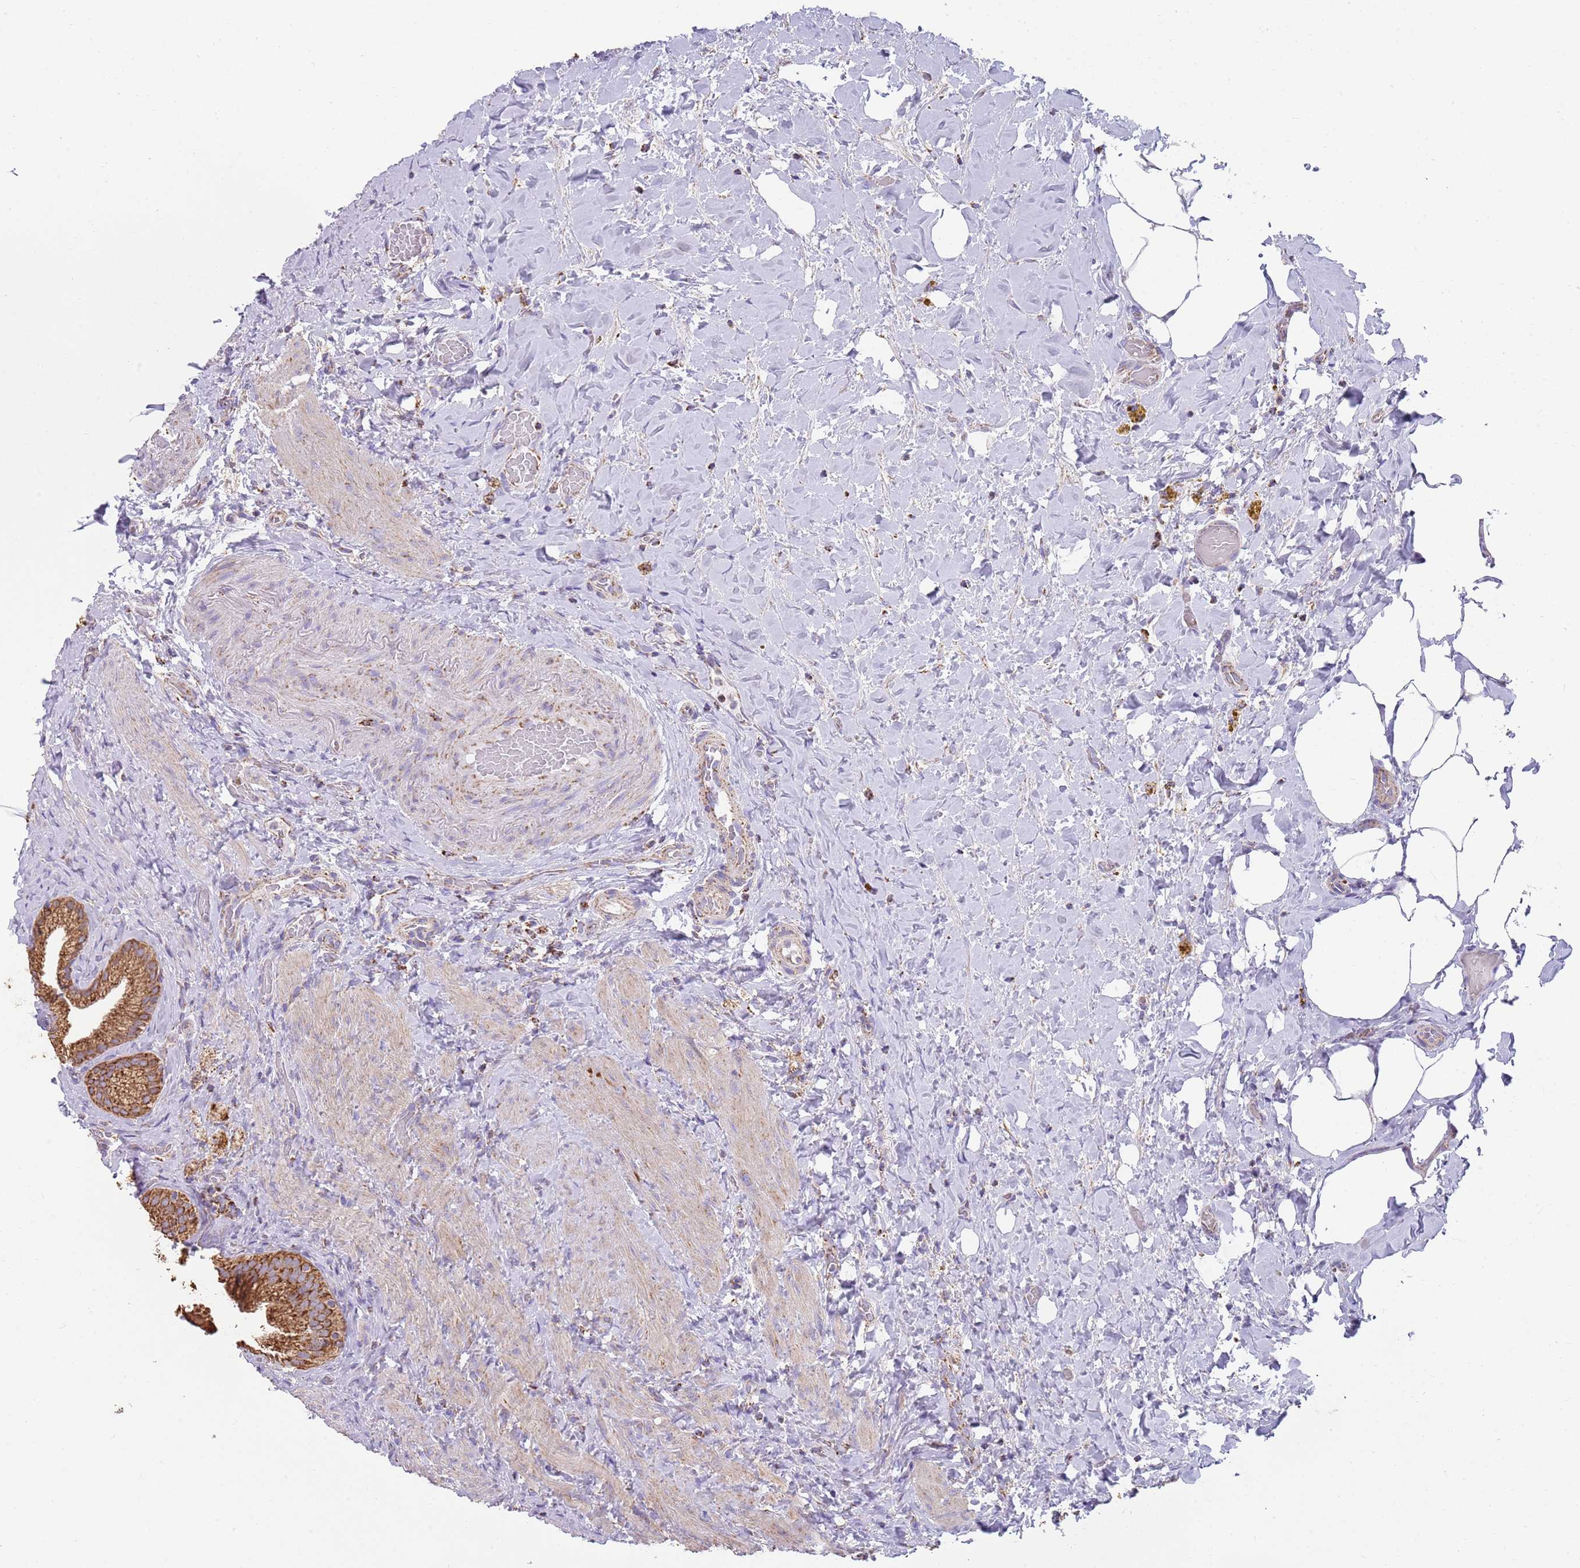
{"staining": {"intensity": "strong", "quantity": ">75%", "location": "cytoplasmic/membranous"}, "tissue": "gallbladder", "cell_type": "Glandular cells", "image_type": "normal", "snomed": [{"axis": "morphology", "description": "Normal tissue, NOS"}, {"axis": "morphology", "description": "Inflammation, NOS"}, {"axis": "topography", "description": "Gallbladder"}], "caption": "A brown stain shows strong cytoplasmic/membranous positivity of a protein in glandular cells of normal gallbladder.", "gene": "TTLL1", "patient": {"sex": "male", "age": 51}}